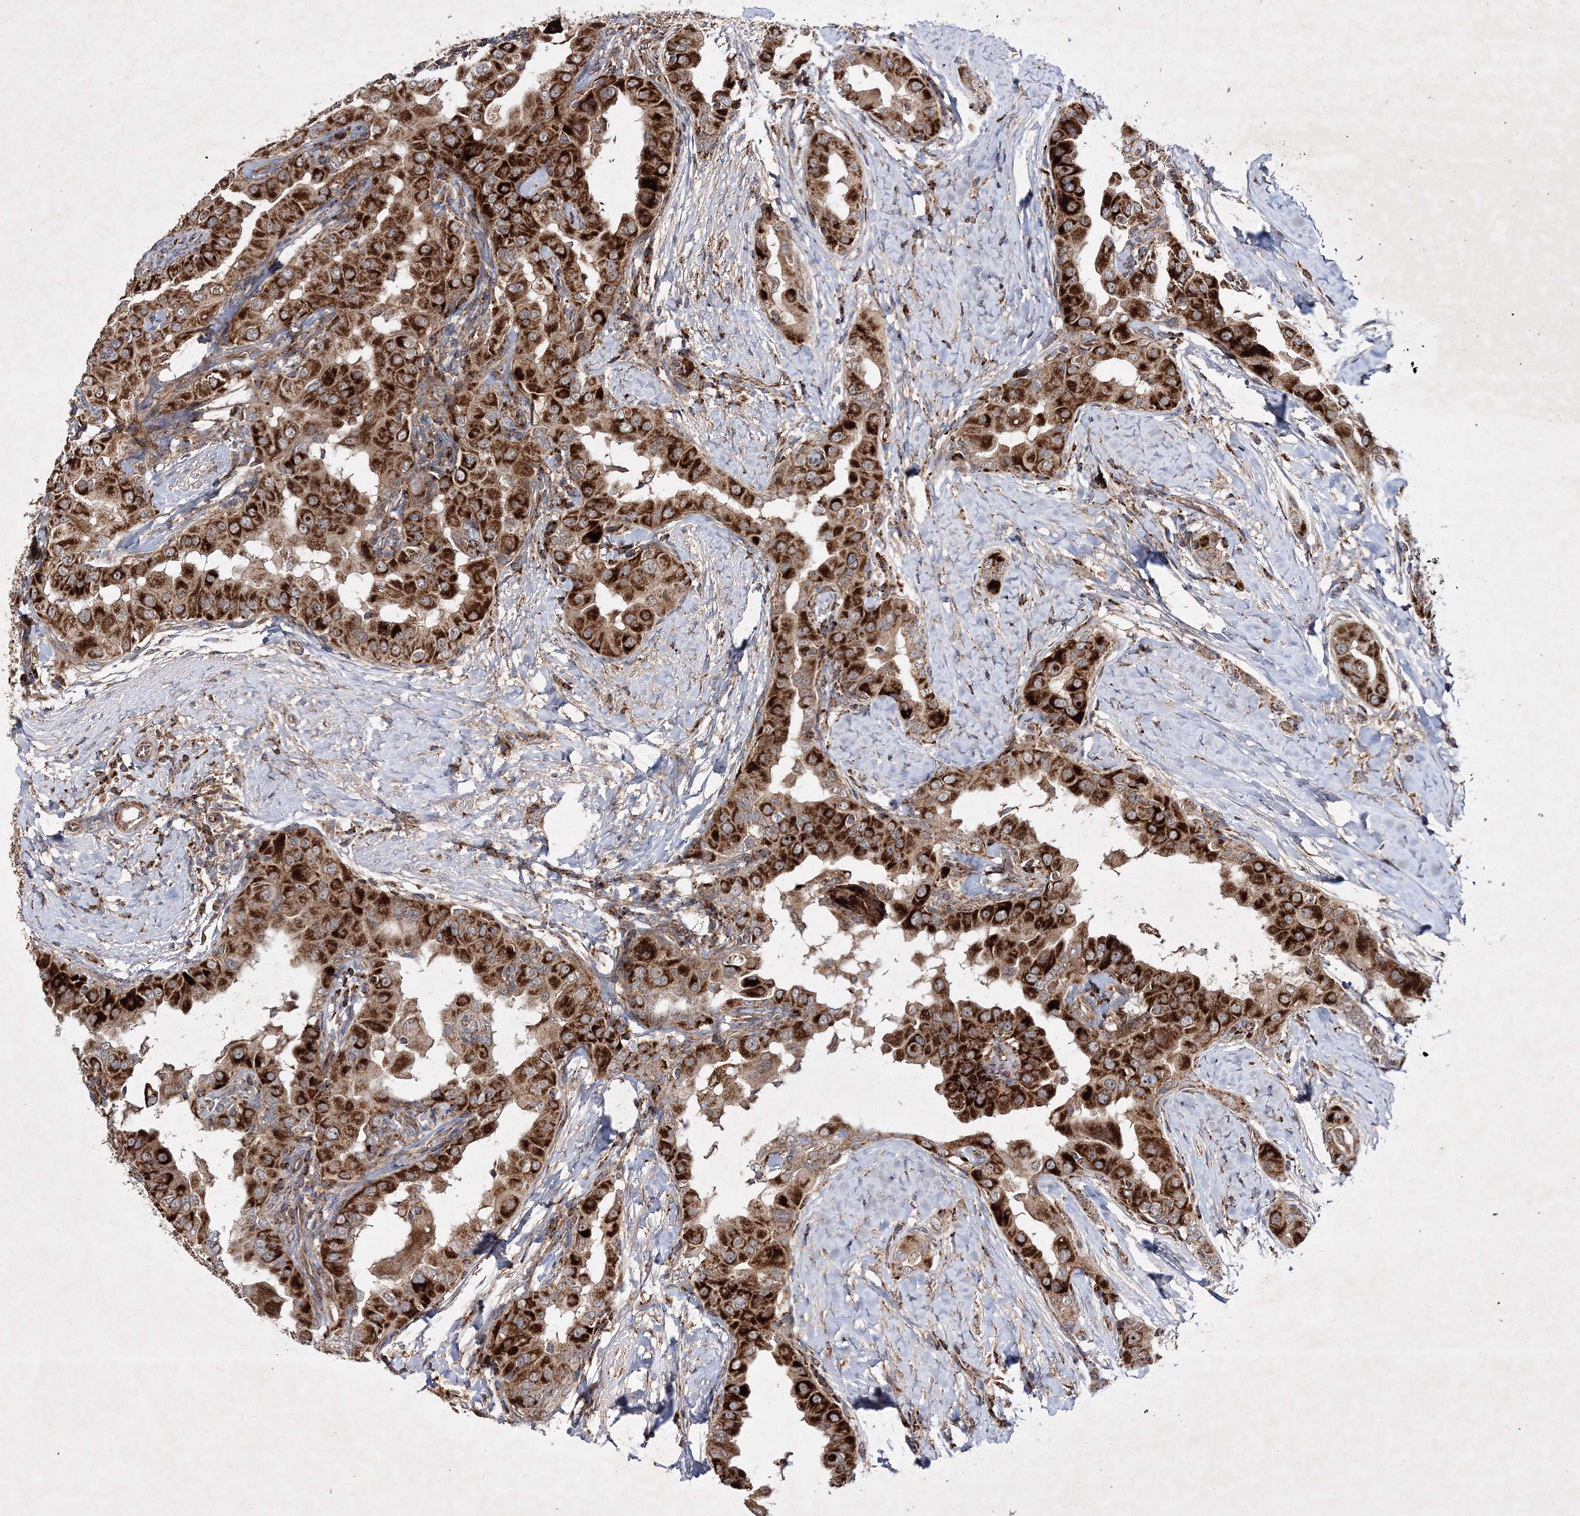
{"staining": {"intensity": "strong", "quantity": ">75%", "location": "cytoplasmic/membranous"}, "tissue": "thyroid cancer", "cell_type": "Tumor cells", "image_type": "cancer", "snomed": [{"axis": "morphology", "description": "Papillary adenocarcinoma, NOS"}, {"axis": "topography", "description": "Thyroid gland"}], "caption": "Strong cytoplasmic/membranous expression for a protein is present in about >75% of tumor cells of thyroid cancer (papillary adenocarcinoma) using IHC.", "gene": "SCRN3", "patient": {"sex": "male", "age": 33}}